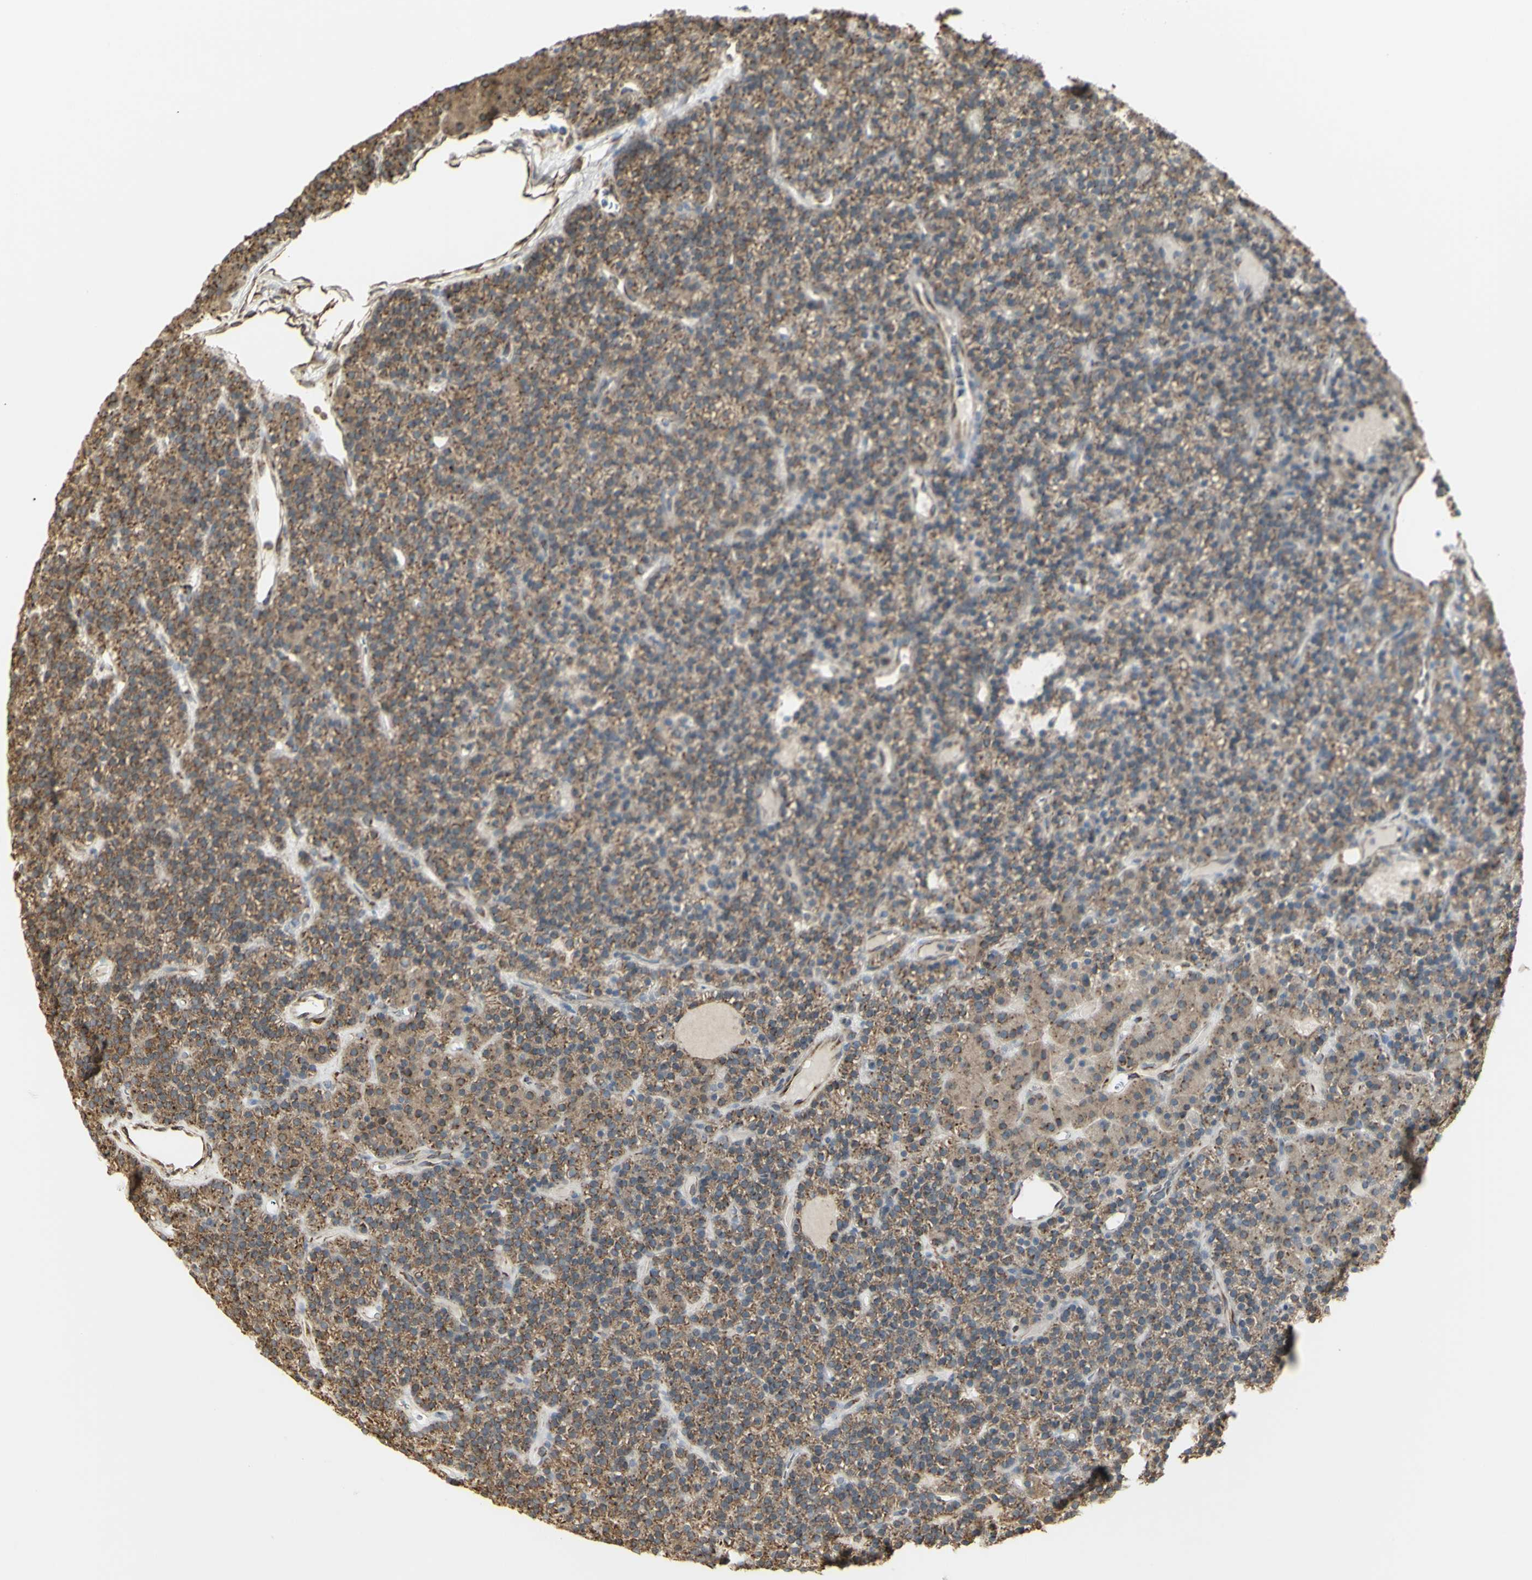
{"staining": {"intensity": "moderate", "quantity": ">75%", "location": "cytoplasmic/membranous"}, "tissue": "parathyroid gland", "cell_type": "Glandular cells", "image_type": "normal", "snomed": [{"axis": "morphology", "description": "Normal tissue, NOS"}, {"axis": "morphology", "description": "Hyperplasia, NOS"}, {"axis": "topography", "description": "Parathyroid gland"}], "caption": "A medium amount of moderate cytoplasmic/membranous expression is identified in about >75% of glandular cells in unremarkable parathyroid gland. (DAB (3,3'-diaminobenzidine) IHC with brightfield microscopy, high magnification).", "gene": "EEF1B2", "patient": {"sex": "male", "age": 44}}